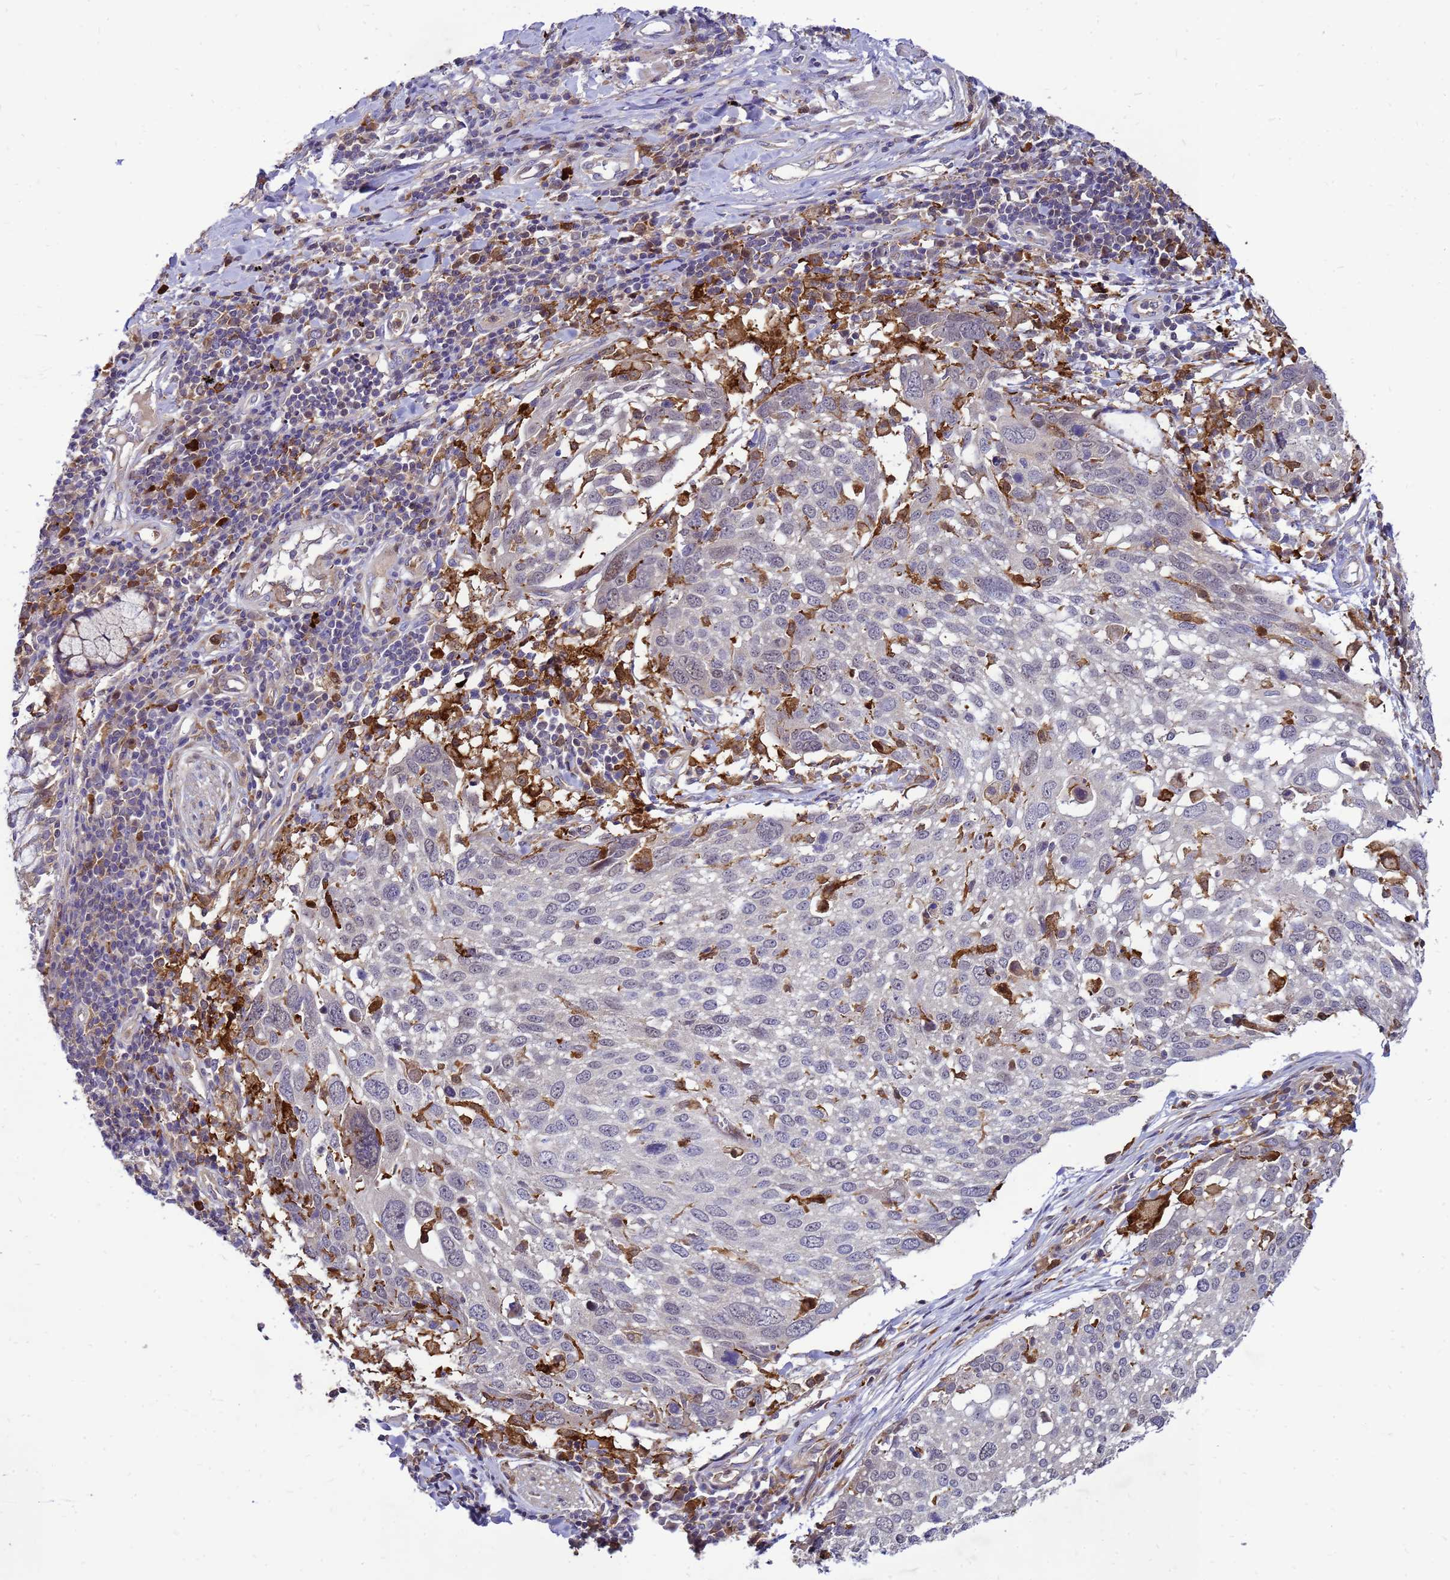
{"staining": {"intensity": "negative", "quantity": "none", "location": "none"}, "tissue": "lung cancer", "cell_type": "Tumor cells", "image_type": "cancer", "snomed": [{"axis": "morphology", "description": "Squamous cell carcinoma, NOS"}, {"axis": "topography", "description": "Lung"}], "caption": "Squamous cell carcinoma (lung) was stained to show a protein in brown. There is no significant expression in tumor cells. (DAB immunohistochemistry (IHC) with hematoxylin counter stain).", "gene": "RNF215", "patient": {"sex": "male", "age": 65}}